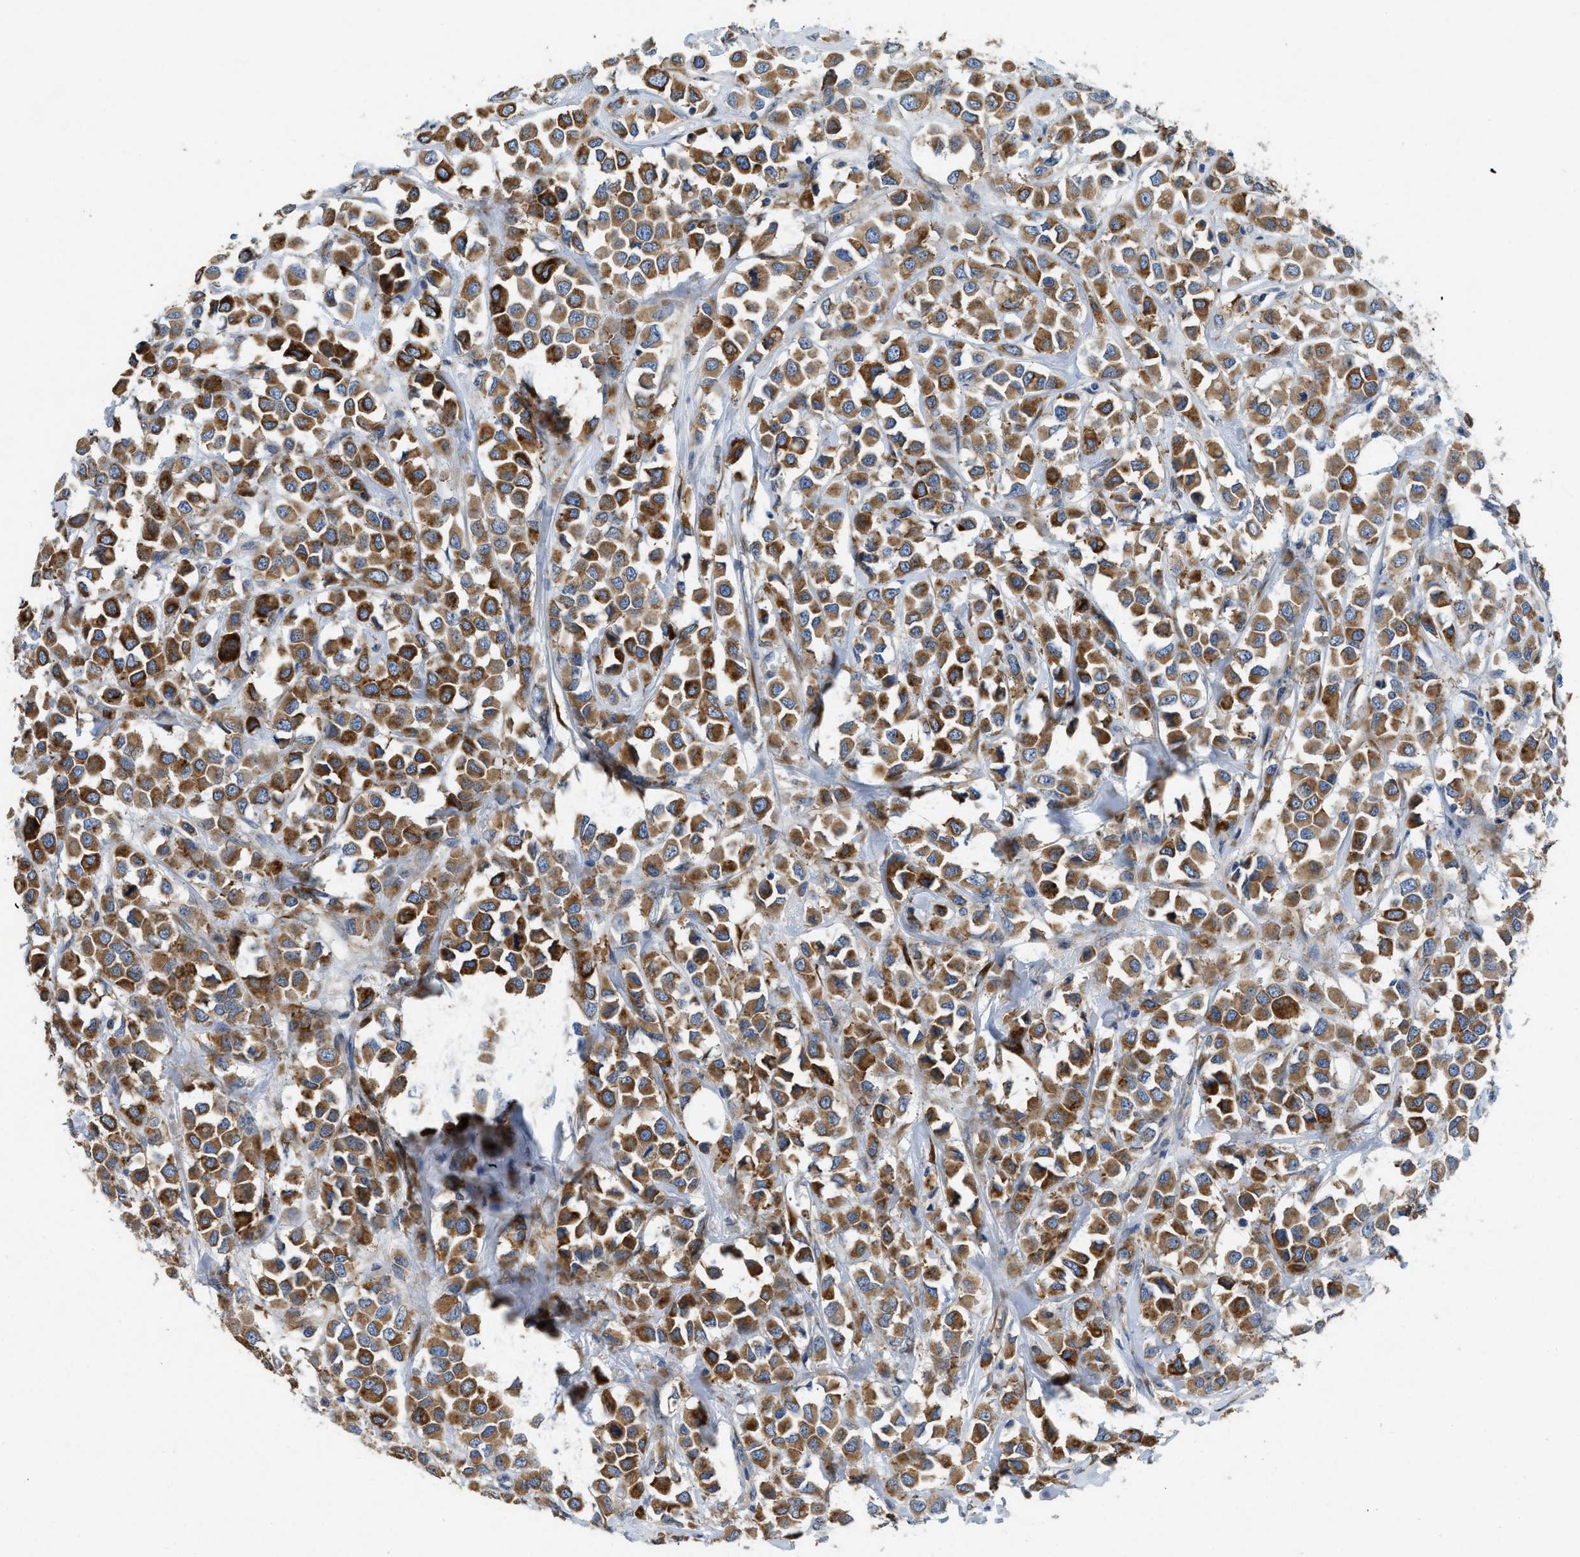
{"staining": {"intensity": "moderate", "quantity": ">75%", "location": "cytoplasmic/membranous"}, "tissue": "breast cancer", "cell_type": "Tumor cells", "image_type": "cancer", "snomed": [{"axis": "morphology", "description": "Duct carcinoma"}, {"axis": "topography", "description": "Breast"}], "caption": "Immunohistochemical staining of breast cancer (infiltrating ductal carcinoma) exhibits moderate cytoplasmic/membranous protein expression in approximately >75% of tumor cells.", "gene": "GGCX", "patient": {"sex": "female", "age": 61}}